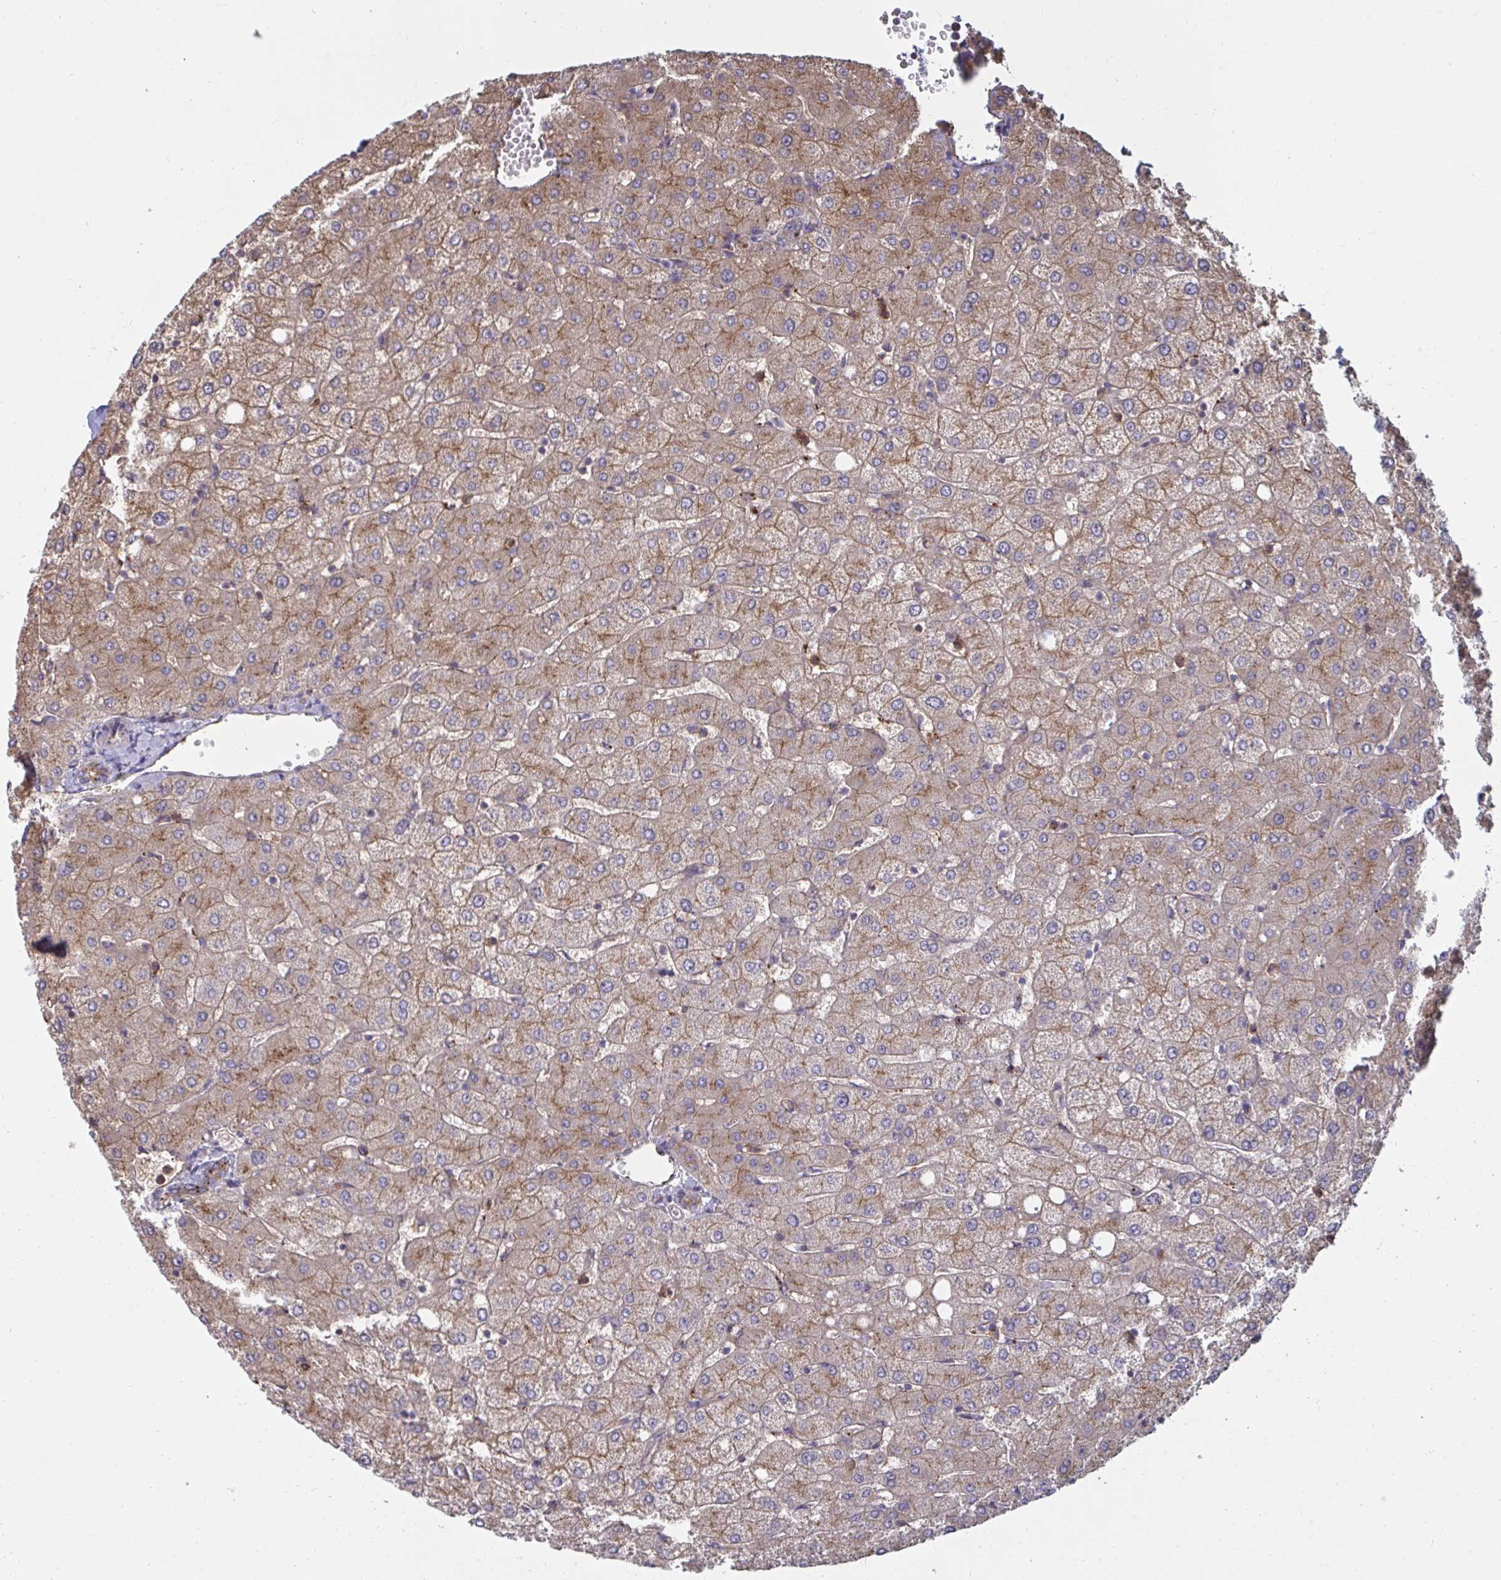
{"staining": {"intensity": "weak", "quantity": ">75%", "location": "cytoplasmic/membranous"}, "tissue": "liver", "cell_type": "Cholangiocytes", "image_type": "normal", "snomed": [{"axis": "morphology", "description": "Normal tissue, NOS"}, {"axis": "topography", "description": "Liver"}], "caption": "About >75% of cholangiocytes in normal human liver display weak cytoplasmic/membranous protein expression as visualized by brown immunohistochemical staining.", "gene": "SLC9A6", "patient": {"sex": "female", "age": 54}}